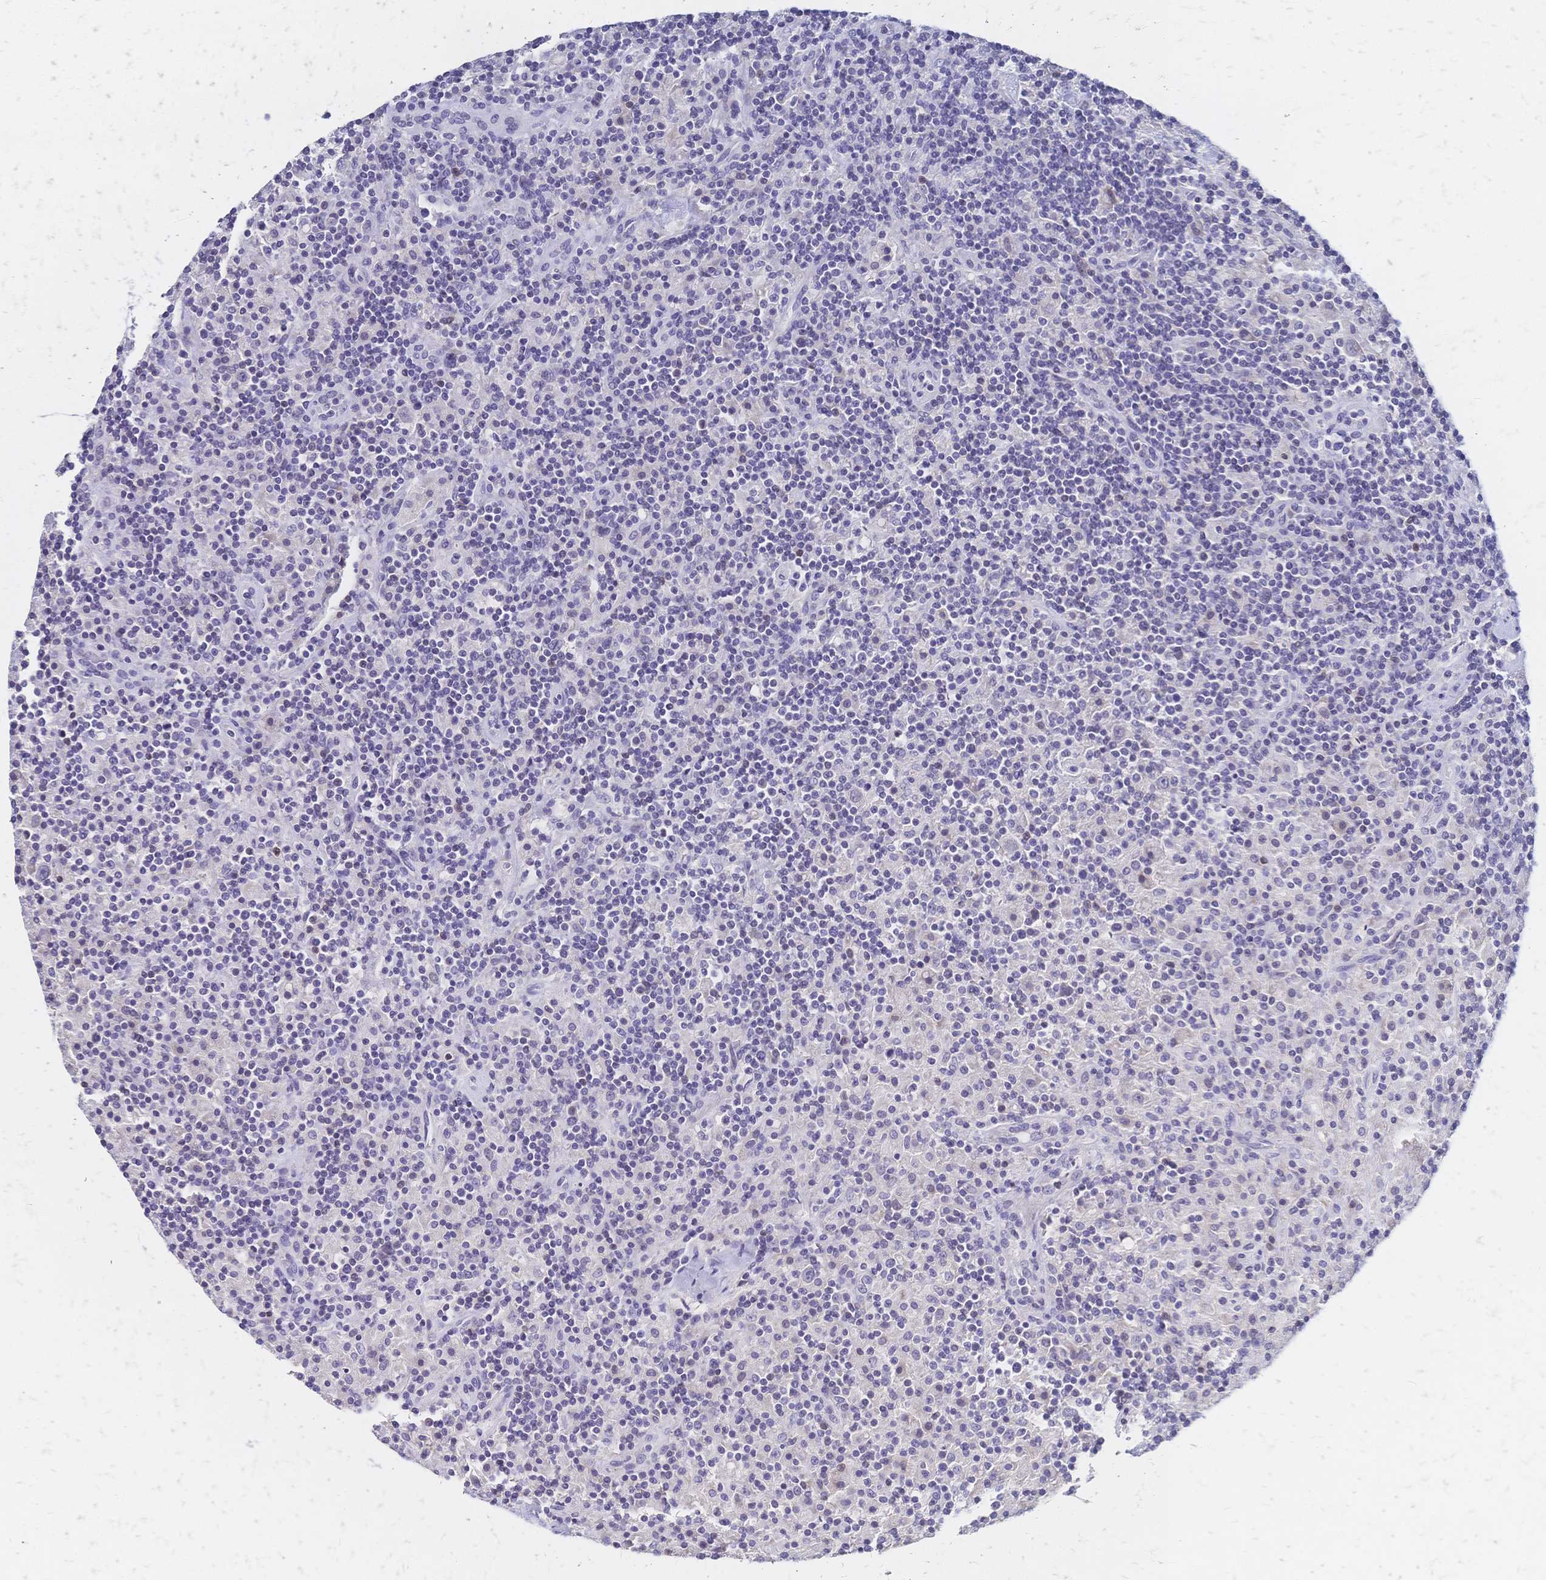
{"staining": {"intensity": "negative", "quantity": "none", "location": "none"}, "tissue": "lymphoma", "cell_type": "Tumor cells", "image_type": "cancer", "snomed": [{"axis": "morphology", "description": "Hodgkin's disease, NOS"}, {"axis": "topography", "description": "Thymus, NOS"}], "caption": "Histopathology image shows no significant protein staining in tumor cells of Hodgkin's disease.", "gene": "DTNB", "patient": {"sex": "female", "age": 17}}